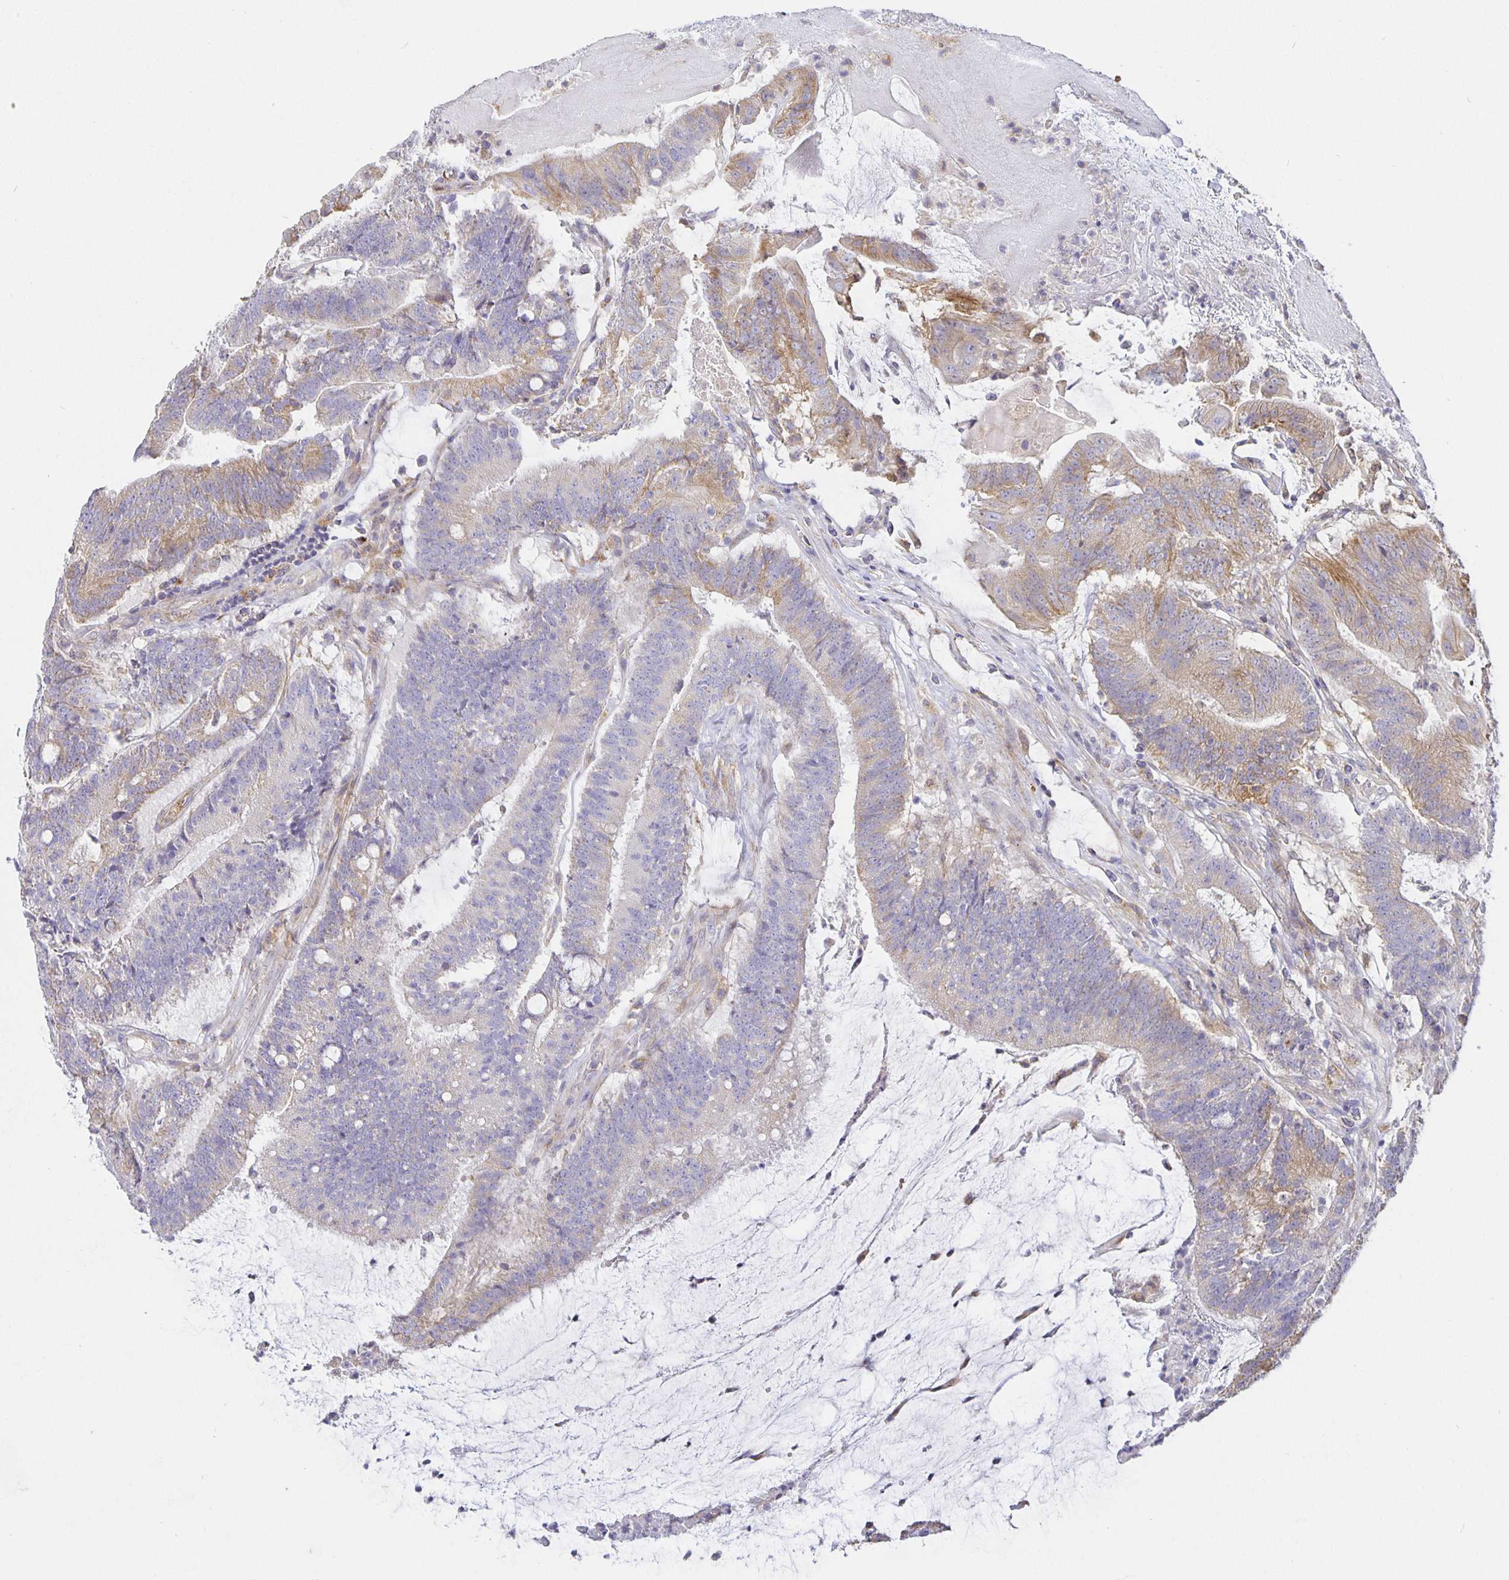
{"staining": {"intensity": "moderate", "quantity": "25%-75%", "location": "cytoplasmic/membranous"}, "tissue": "colorectal cancer", "cell_type": "Tumor cells", "image_type": "cancer", "snomed": [{"axis": "morphology", "description": "Adenocarcinoma, NOS"}, {"axis": "topography", "description": "Colon"}], "caption": "IHC image of neoplastic tissue: colorectal cancer stained using immunohistochemistry exhibits medium levels of moderate protein expression localized specifically in the cytoplasmic/membranous of tumor cells, appearing as a cytoplasmic/membranous brown color.", "gene": "FLRT3", "patient": {"sex": "female", "age": 43}}